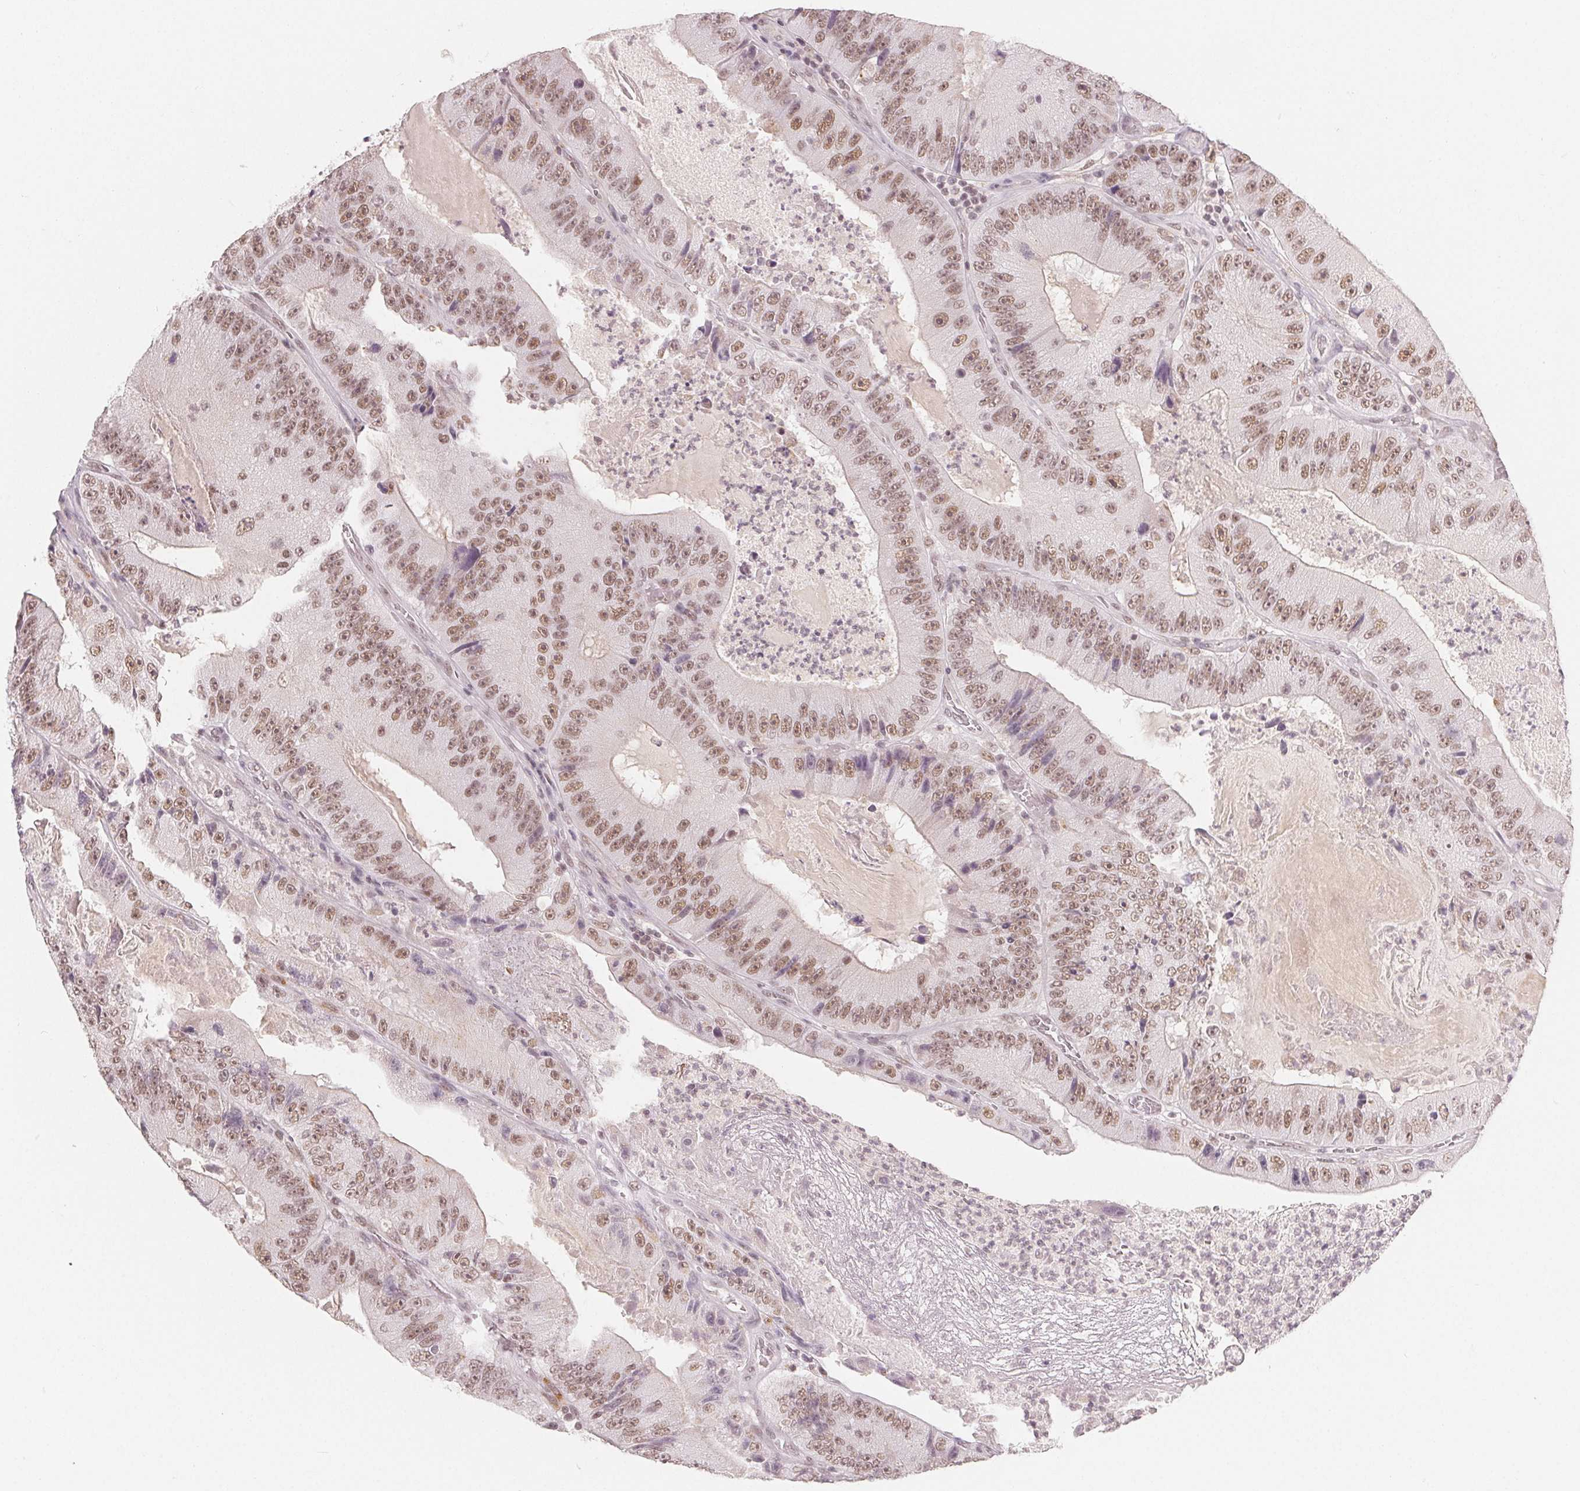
{"staining": {"intensity": "moderate", "quantity": ">75%", "location": "nuclear"}, "tissue": "colorectal cancer", "cell_type": "Tumor cells", "image_type": "cancer", "snomed": [{"axis": "morphology", "description": "Adenocarcinoma, NOS"}, {"axis": "topography", "description": "Colon"}], "caption": "Tumor cells show medium levels of moderate nuclear positivity in approximately >75% of cells in human adenocarcinoma (colorectal). The protein is stained brown, and the nuclei are stained in blue (DAB (3,3'-diaminobenzidine) IHC with brightfield microscopy, high magnification).", "gene": "NXF3", "patient": {"sex": "female", "age": 86}}